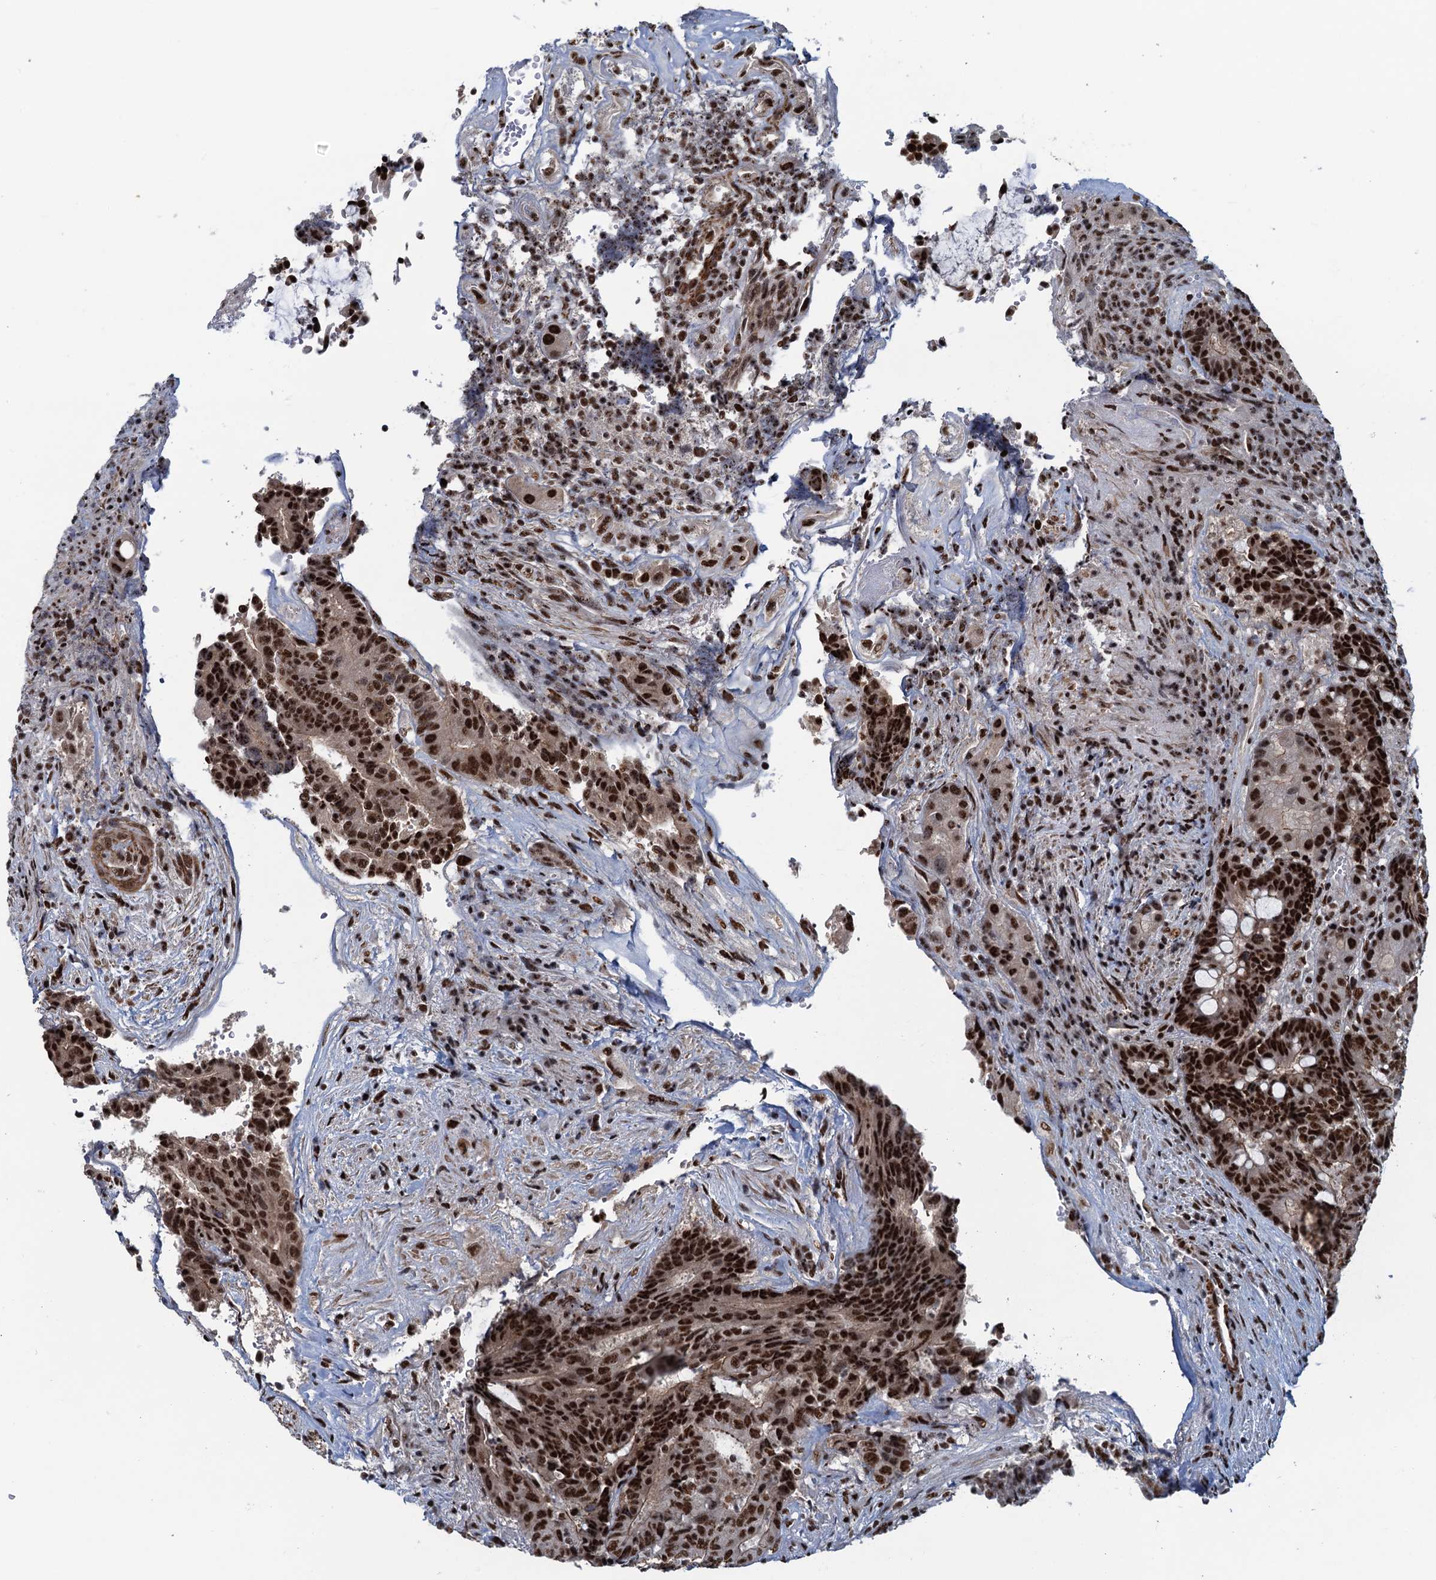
{"staining": {"intensity": "strong", "quantity": ">75%", "location": "nuclear"}, "tissue": "colorectal cancer", "cell_type": "Tumor cells", "image_type": "cancer", "snomed": [{"axis": "morphology", "description": "Adenocarcinoma, NOS"}, {"axis": "topography", "description": "Rectum"}], "caption": "The image demonstrates immunohistochemical staining of colorectal cancer. There is strong nuclear positivity is appreciated in about >75% of tumor cells. The staining was performed using DAB (3,3'-diaminobenzidine) to visualize the protein expression in brown, while the nuclei were stained in blue with hematoxylin (Magnification: 20x).", "gene": "ZC3H18", "patient": {"sex": "male", "age": 69}}